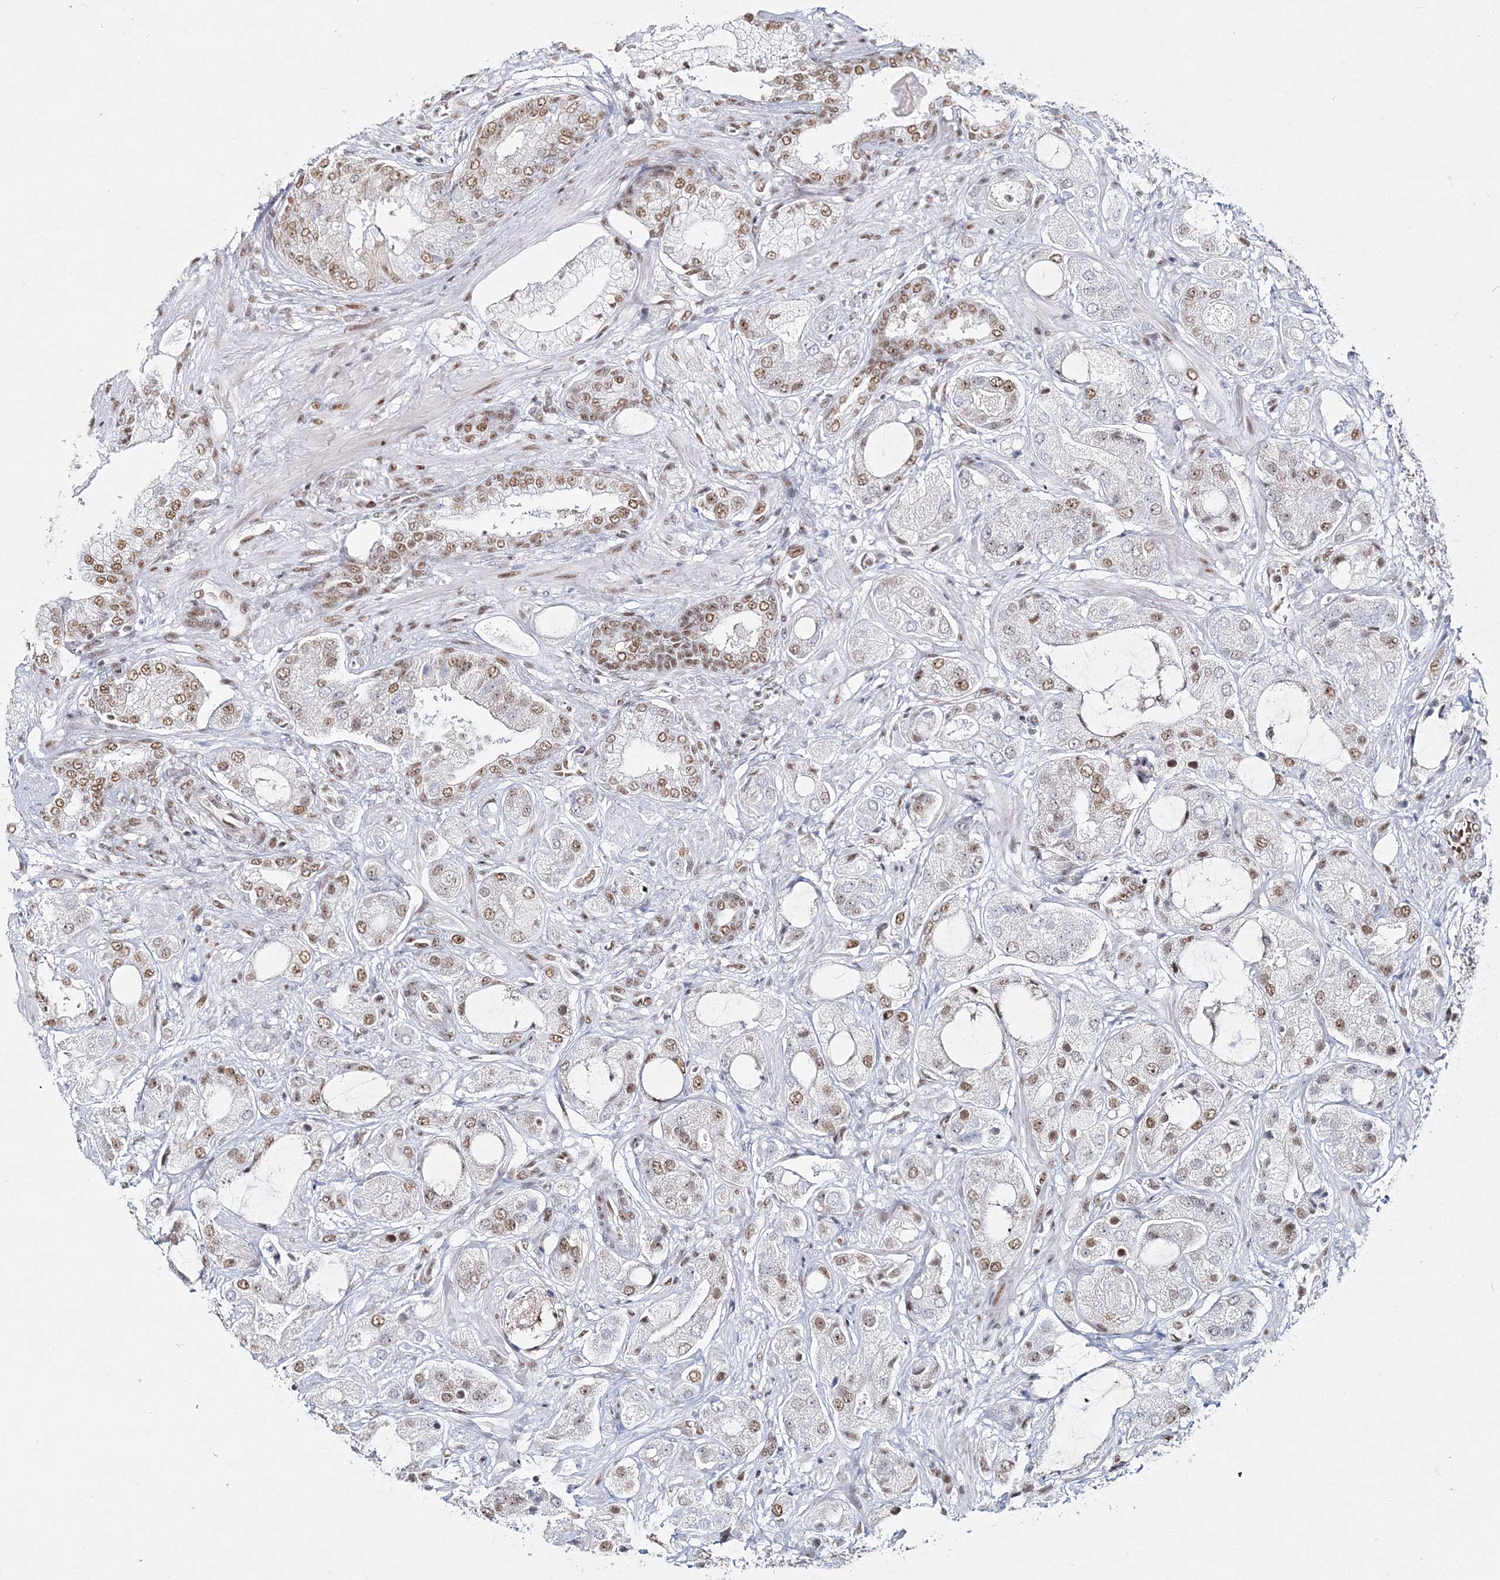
{"staining": {"intensity": "moderate", "quantity": ">75%", "location": "nuclear"}, "tissue": "prostate cancer", "cell_type": "Tumor cells", "image_type": "cancer", "snomed": [{"axis": "morphology", "description": "Normal tissue, NOS"}, {"axis": "morphology", "description": "Adenocarcinoma, High grade"}, {"axis": "topography", "description": "Prostate"}, {"axis": "topography", "description": "Peripheral nerve tissue"}], "caption": "DAB immunohistochemical staining of human prostate adenocarcinoma (high-grade) exhibits moderate nuclear protein staining in about >75% of tumor cells.", "gene": "QRICH1", "patient": {"sex": "male", "age": 59}}